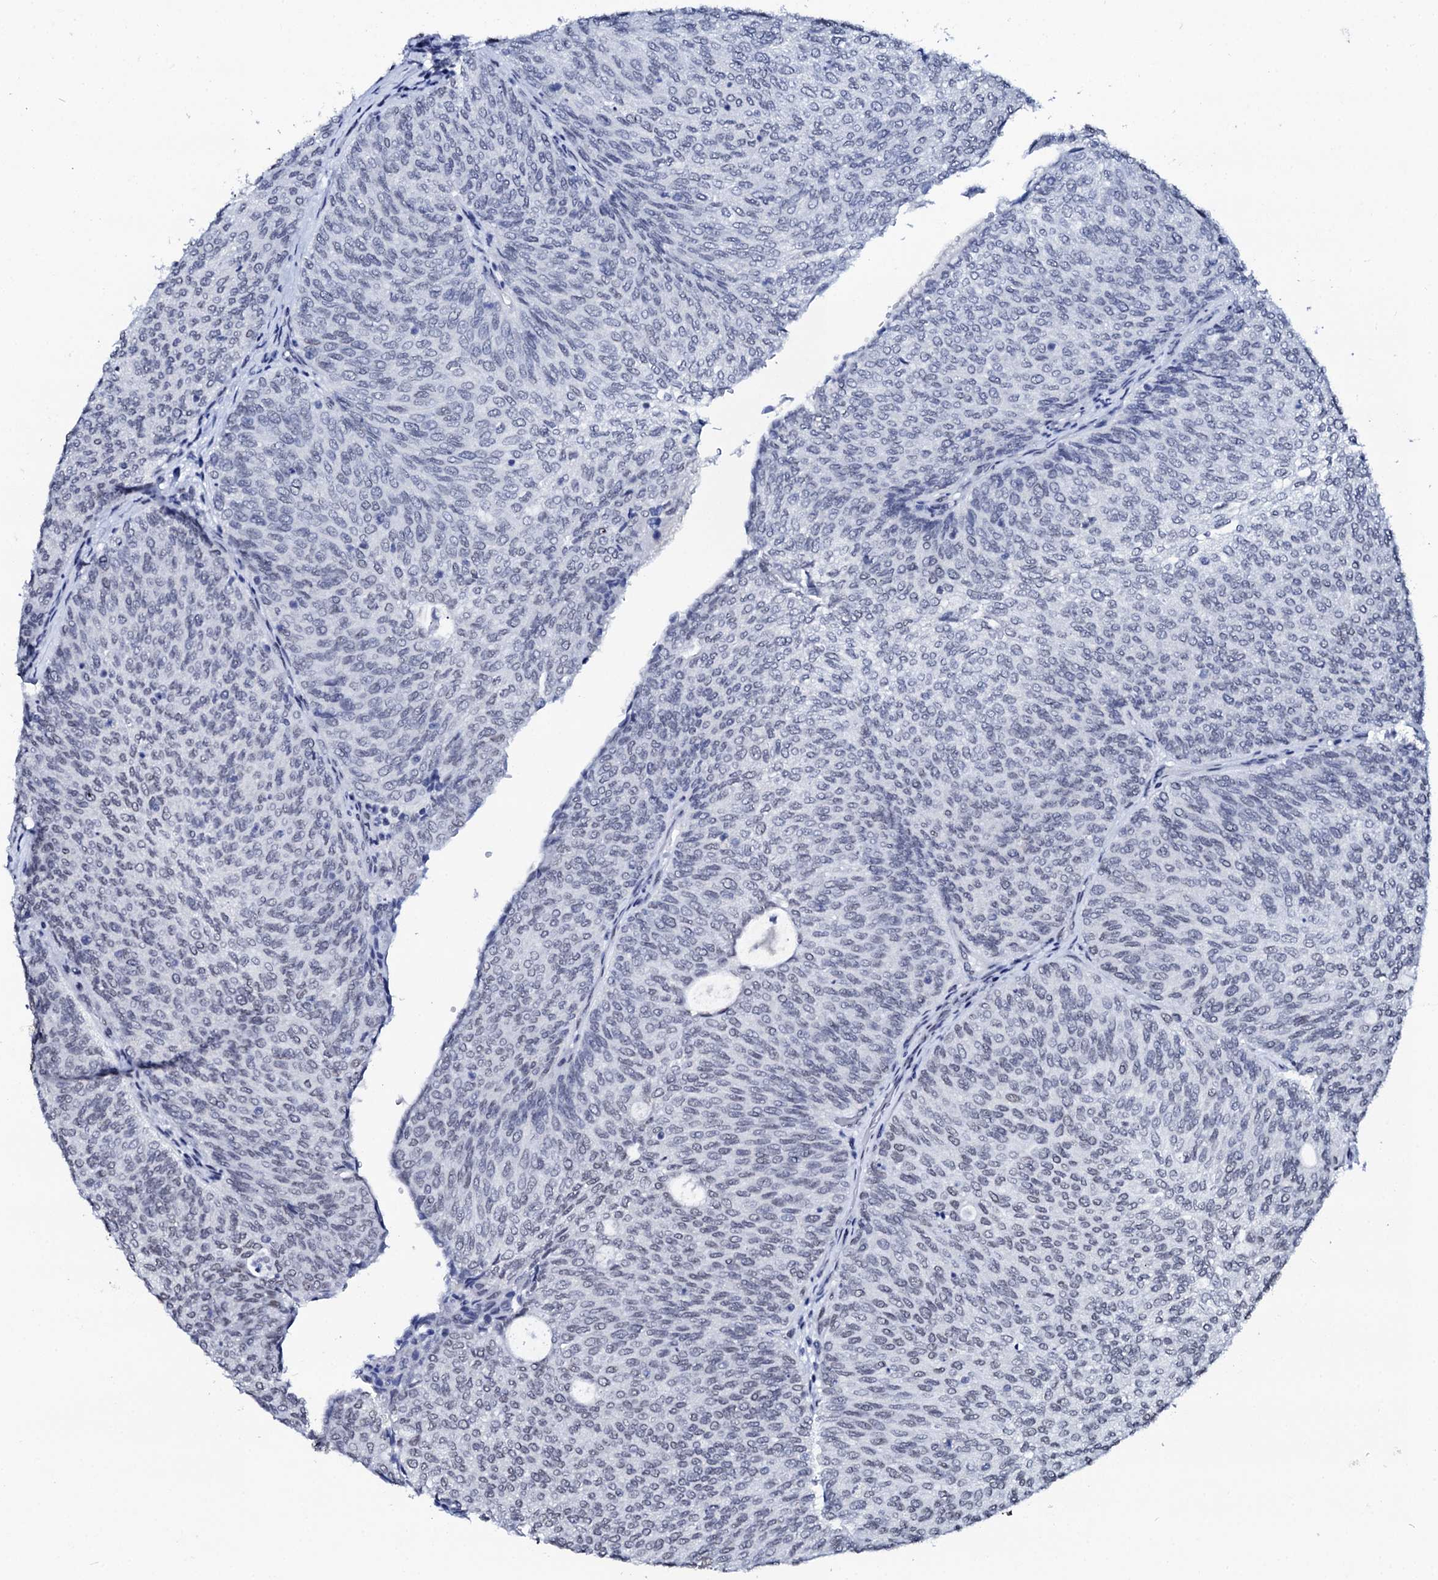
{"staining": {"intensity": "negative", "quantity": "none", "location": "none"}, "tissue": "urothelial cancer", "cell_type": "Tumor cells", "image_type": "cancer", "snomed": [{"axis": "morphology", "description": "Urothelial carcinoma, Low grade"}, {"axis": "topography", "description": "Urinary bladder"}], "caption": "Immunohistochemistry of human urothelial carcinoma (low-grade) exhibits no positivity in tumor cells.", "gene": "SPATA19", "patient": {"sex": "female", "age": 79}}